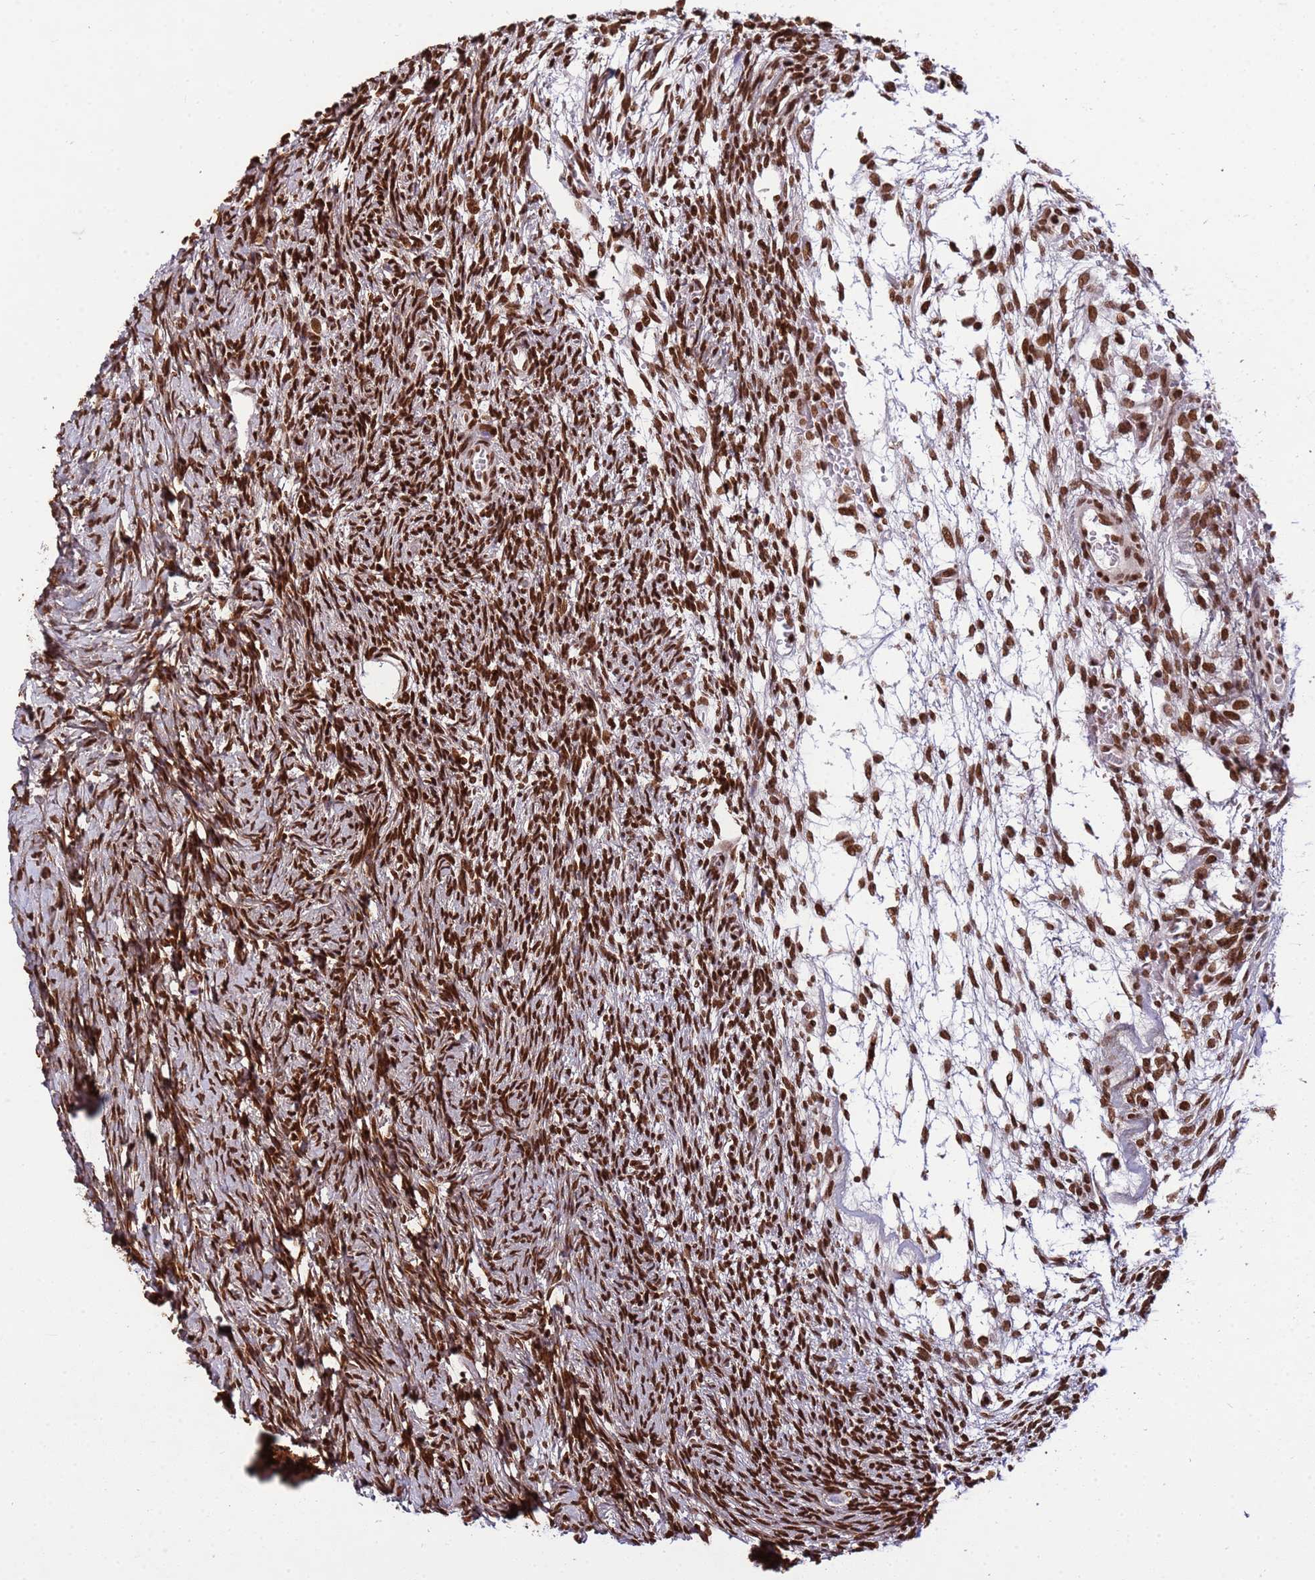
{"staining": {"intensity": "strong", "quantity": ">75%", "location": "nuclear"}, "tissue": "ovary", "cell_type": "Ovarian stroma cells", "image_type": "normal", "snomed": [{"axis": "morphology", "description": "Normal tissue, NOS"}, {"axis": "topography", "description": "Ovary"}], "caption": "The histopathology image demonstrates staining of unremarkable ovary, revealing strong nuclear protein positivity (brown color) within ovarian stroma cells. The staining was performed using DAB (3,3'-diaminobenzidine) to visualize the protein expression in brown, while the nuclei were stained in blue with hematoxylin (Magnification: 20x).", "gene": "H3", "patient": {"sex": "female", "age": 39}}